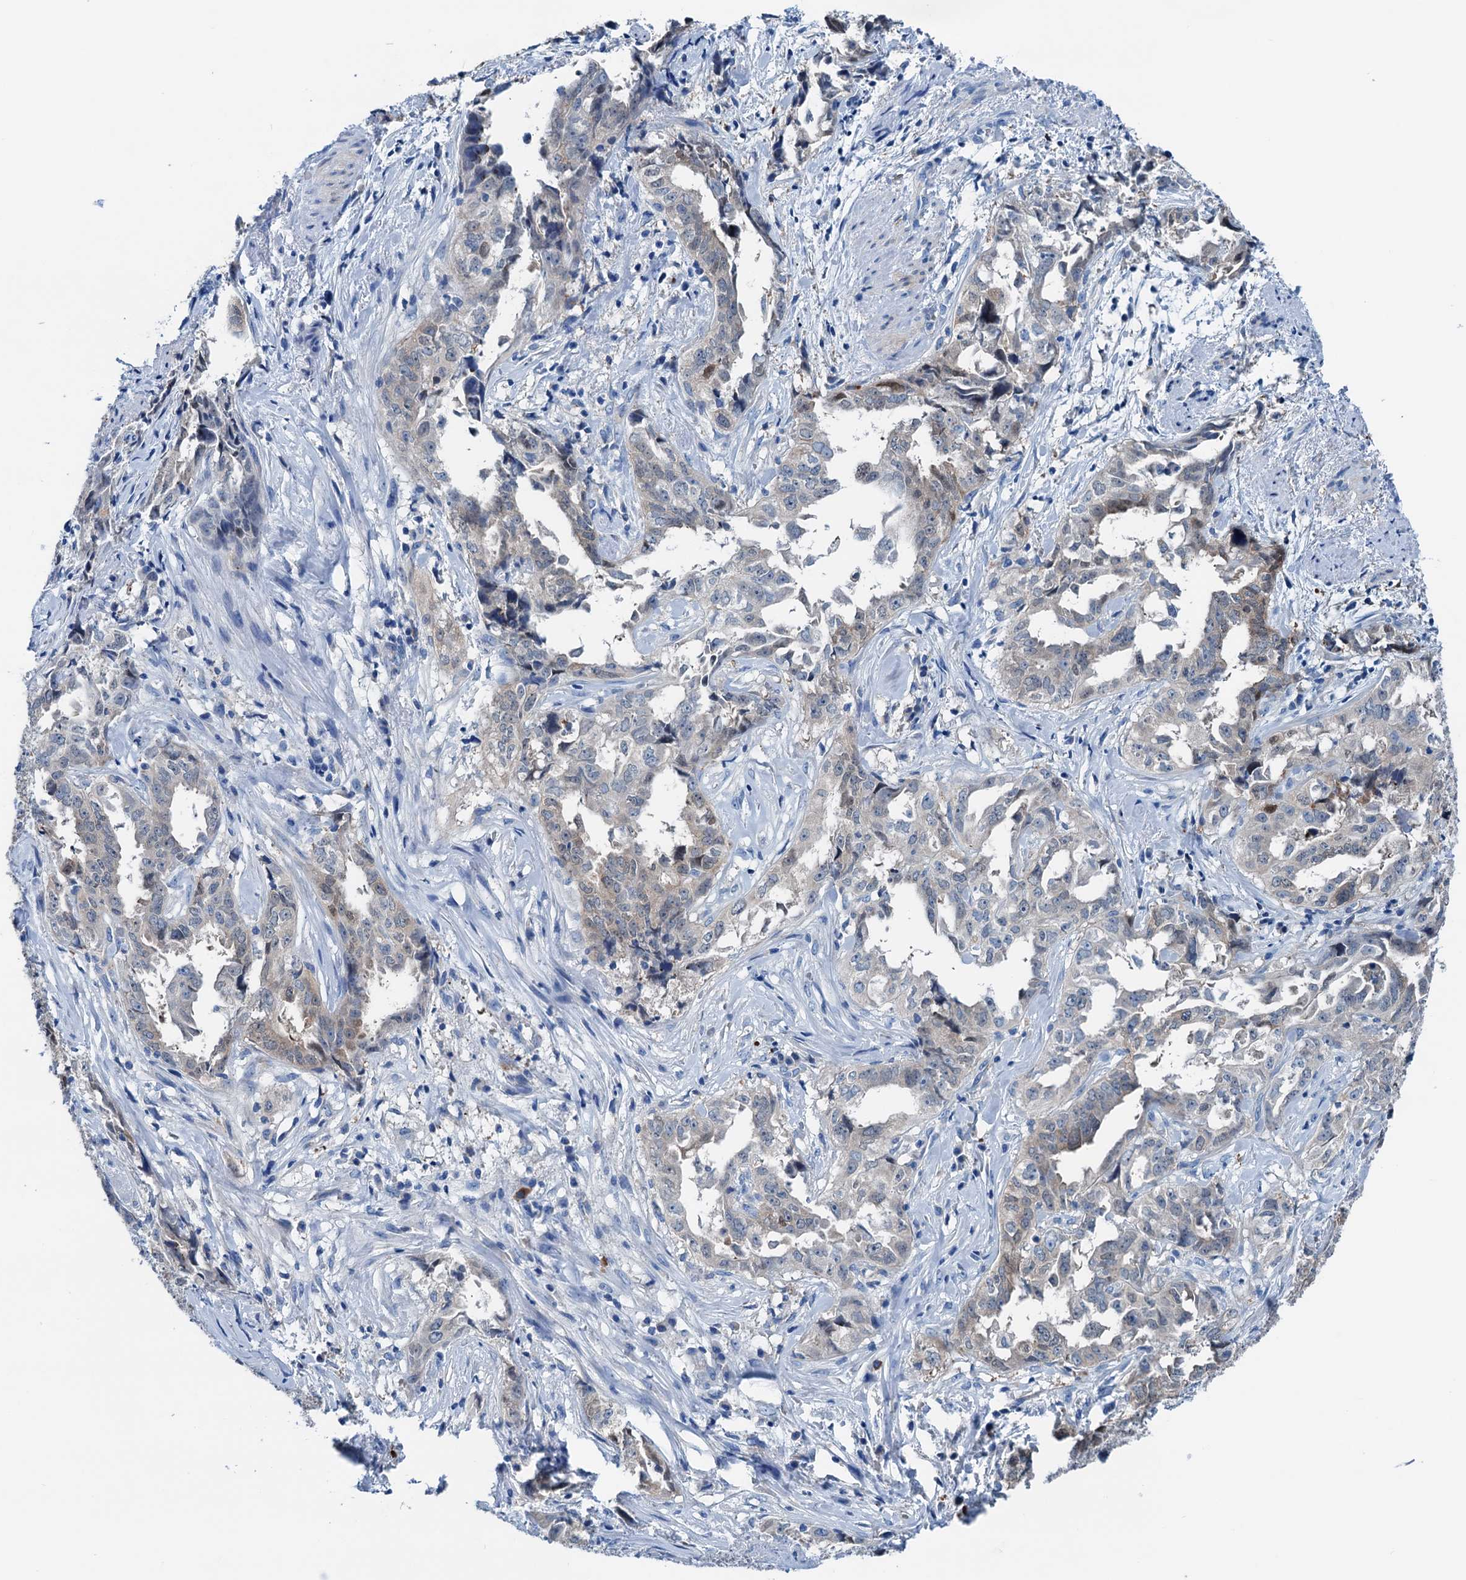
{"staining": {"intensity": "weak", "quantity": "<25%", "location": "cytoplasmic/membranous"}, "tissue": "endometrial cancer", "cell_type": "Tumor cells", "image_type": "cancer", "snomed": [{"axis": "morphology", "description": "Adenocarcinoma, NOS"}, {"axis": "topography", "description": "Endometrium"}], "caption": "Tumor cells are negative for protein expression in human endometrial cancer.", "gene": "C1QTNF4", "patient": {"sex": "female", "age": 65}}